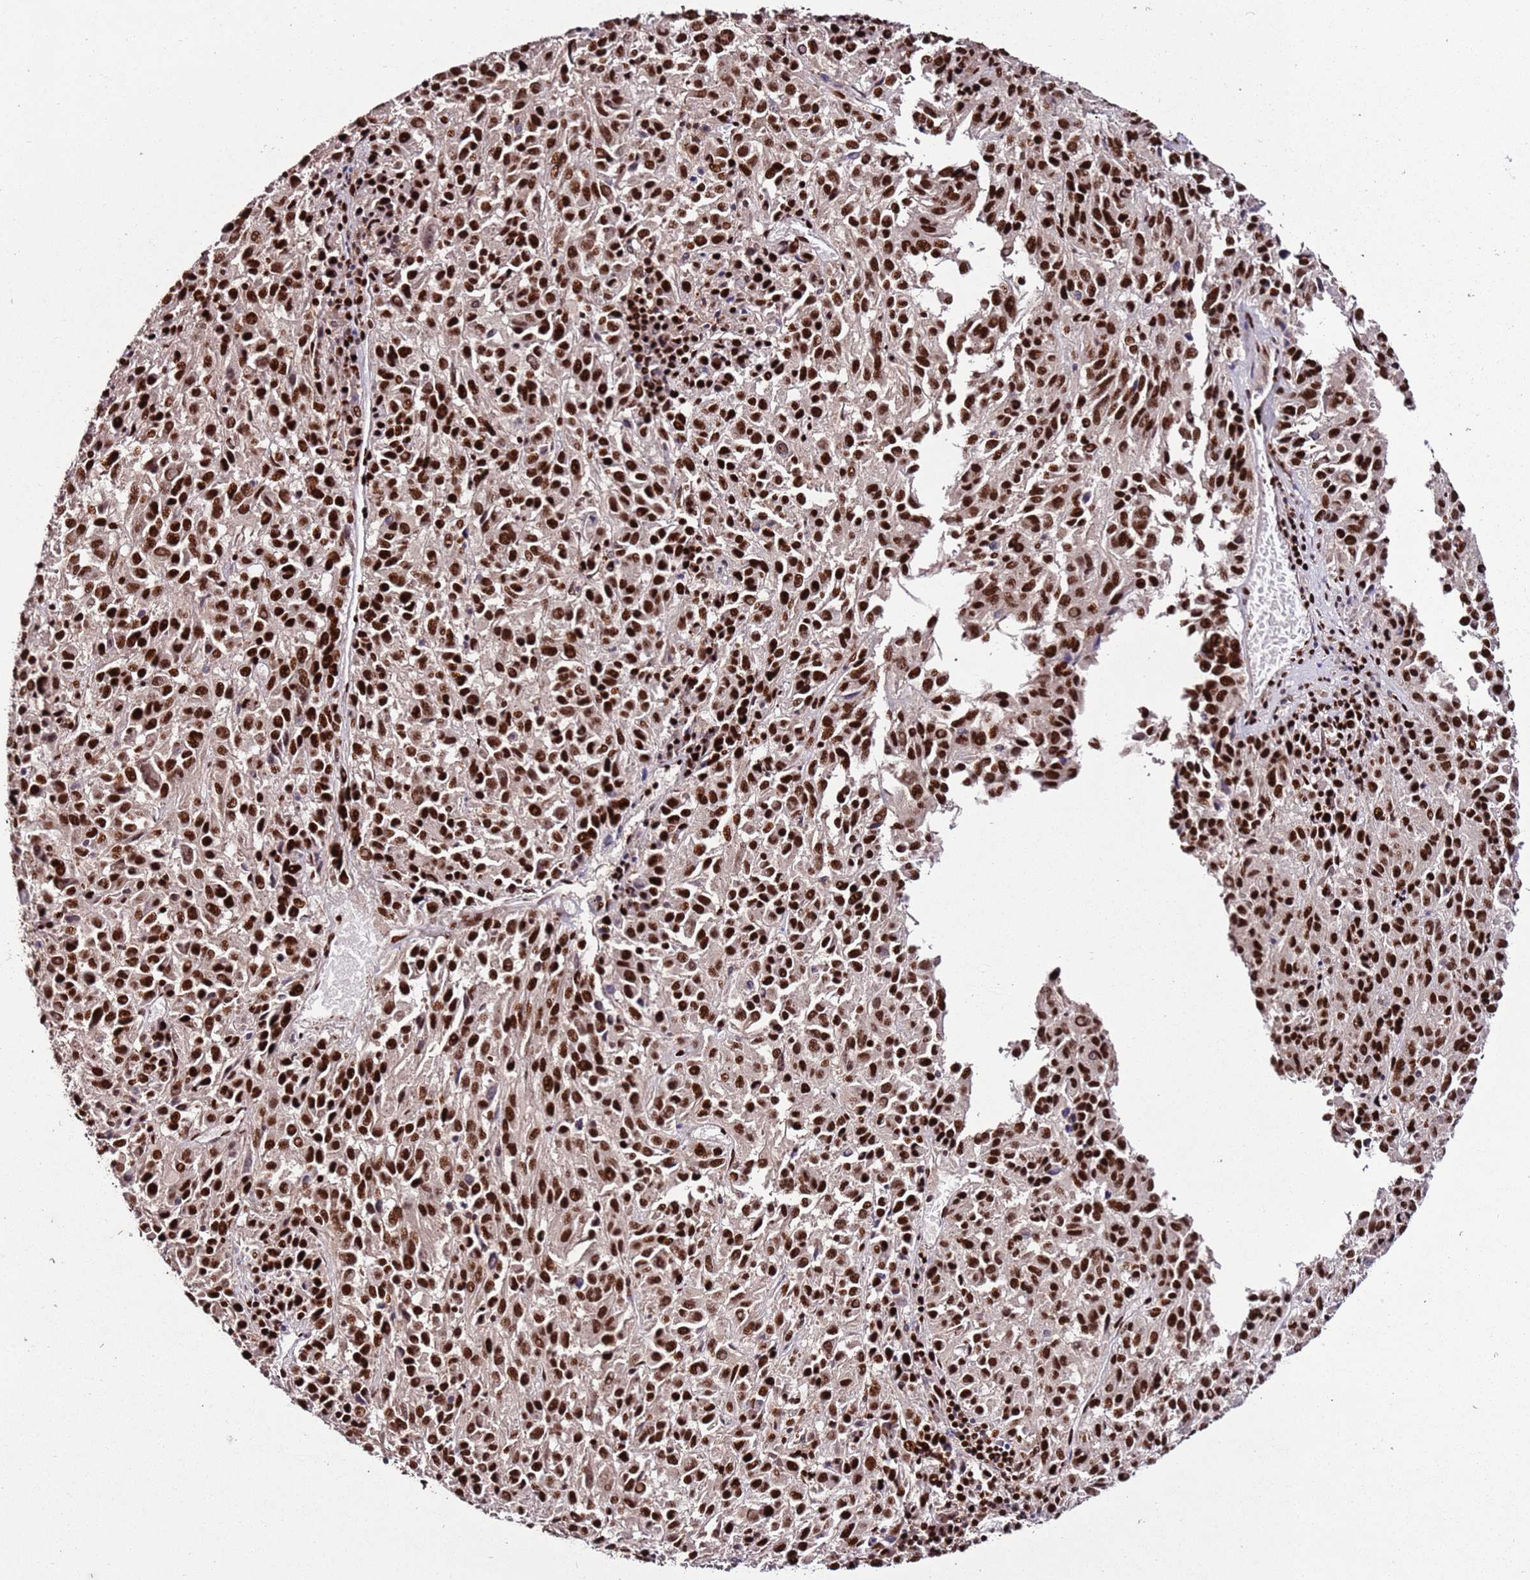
{"staining": {"intensity": "strong", "quantity": ">75%", "location": "nuclear"}, "tissue": "melanoma", "cell_type": "Tumor cells", "image_type": "cancer", "snomed": [{"axis": "morphology", "description": "Malignant melanoma, Metastatic site"}, {"axis": "topography", "description": "Lung"}], "caption": "Protein expression analysis of human malignant melanoma (metastatic site) reveals strong nuclear positivity in approximately >75% of tumor cells.", "gene": "C6orf226", "patient": {"sex": "male", "age": 64}}